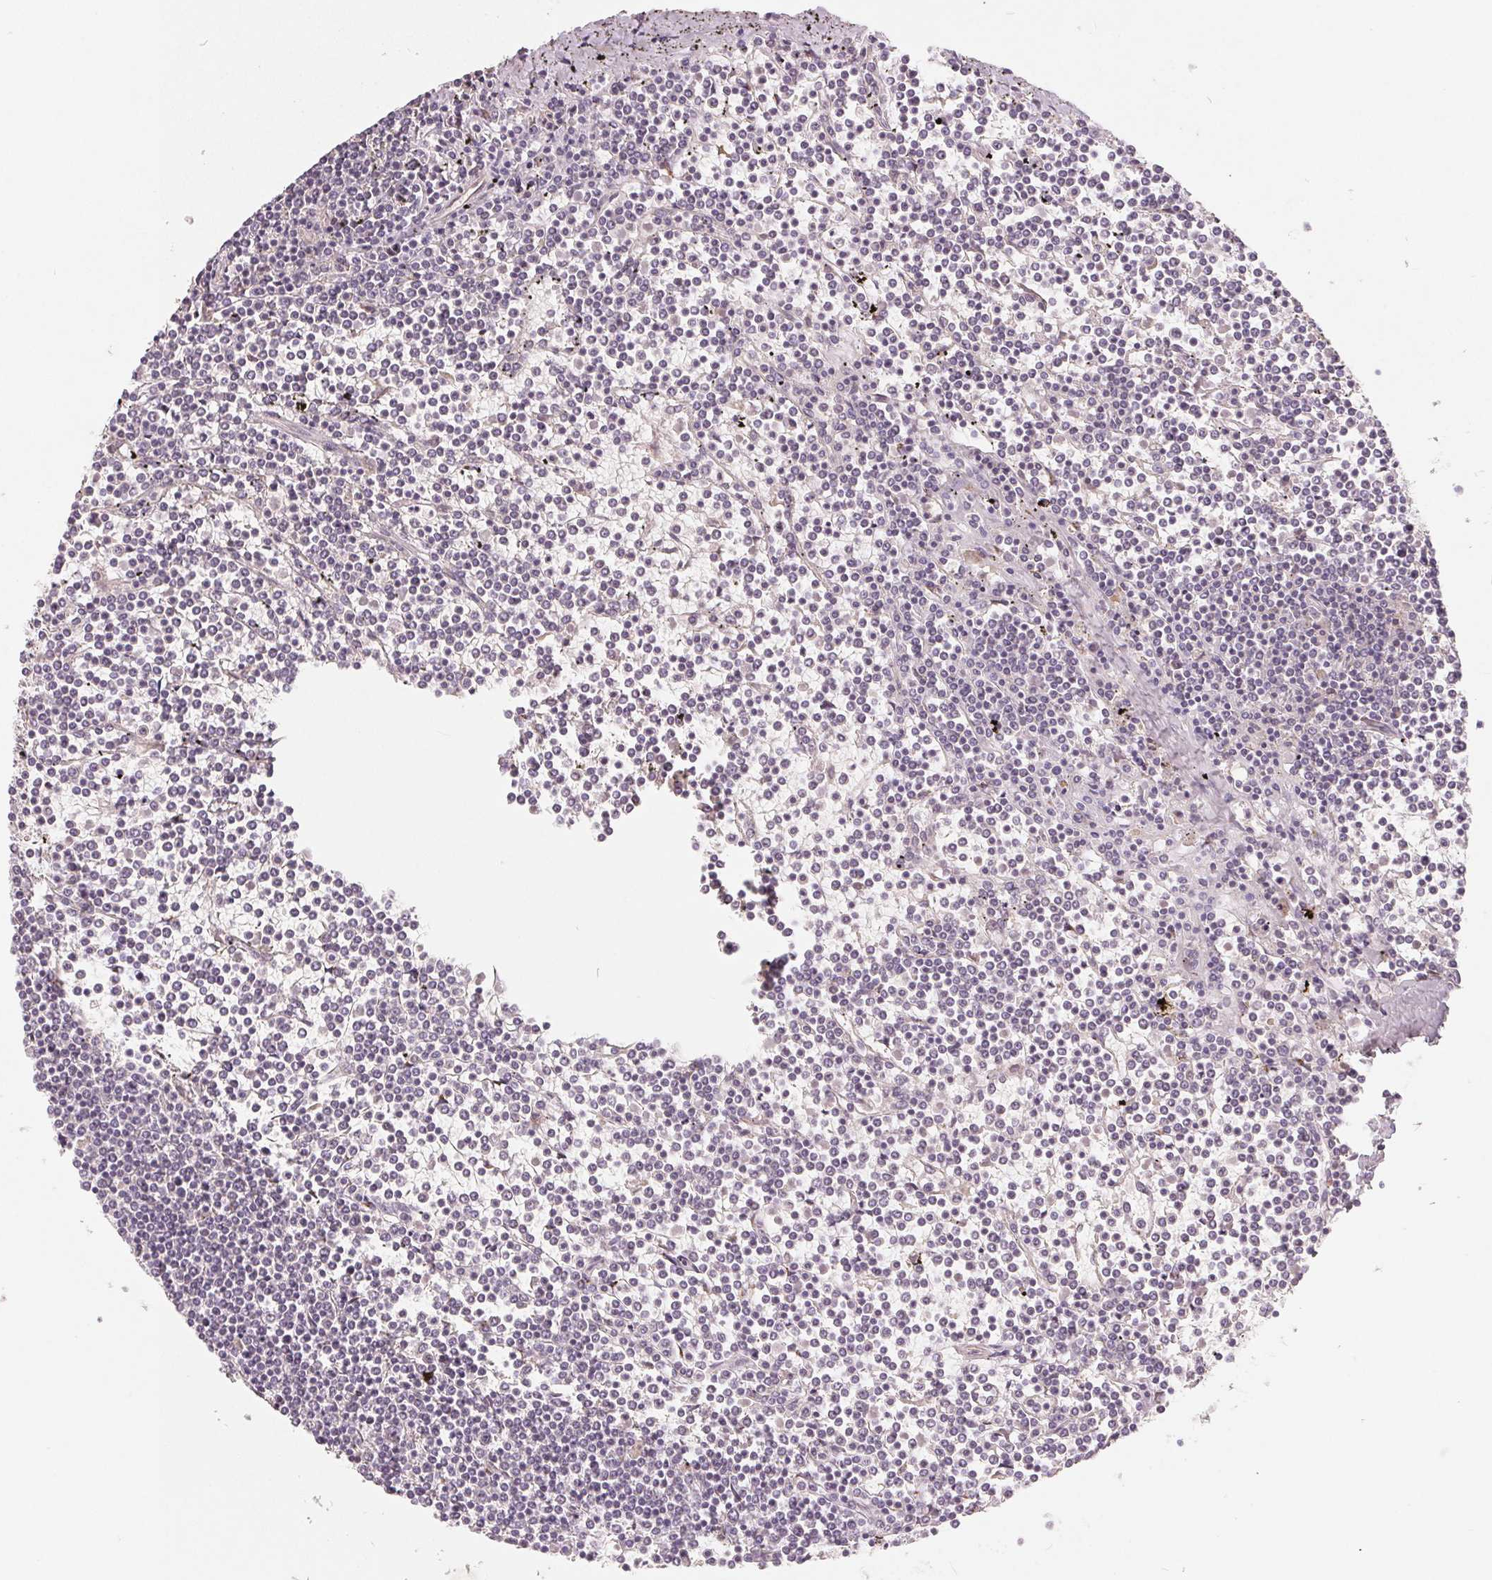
{"staining": {"intensity": "negative", "quantity": "none", "location": "none"}, "tissue": "lymphoma", "cell_type": "Tumor cells", "image_type": "cancer", "snomed": [{"axis": "morphology", "description": "Malignant lymphoma, non-Hodgkin's type, Low grade"}, {"axis": "topography", "description": "Spleen"}], "caption": "Immunohistochemistry image of human lymphoma stained for a protein (brown), which displays no expression in tumor cells. (DAB immunohistochemistry, high magnification).", "gene": "TMSB15B", "patient": {"sex": "female", "age": 19}}